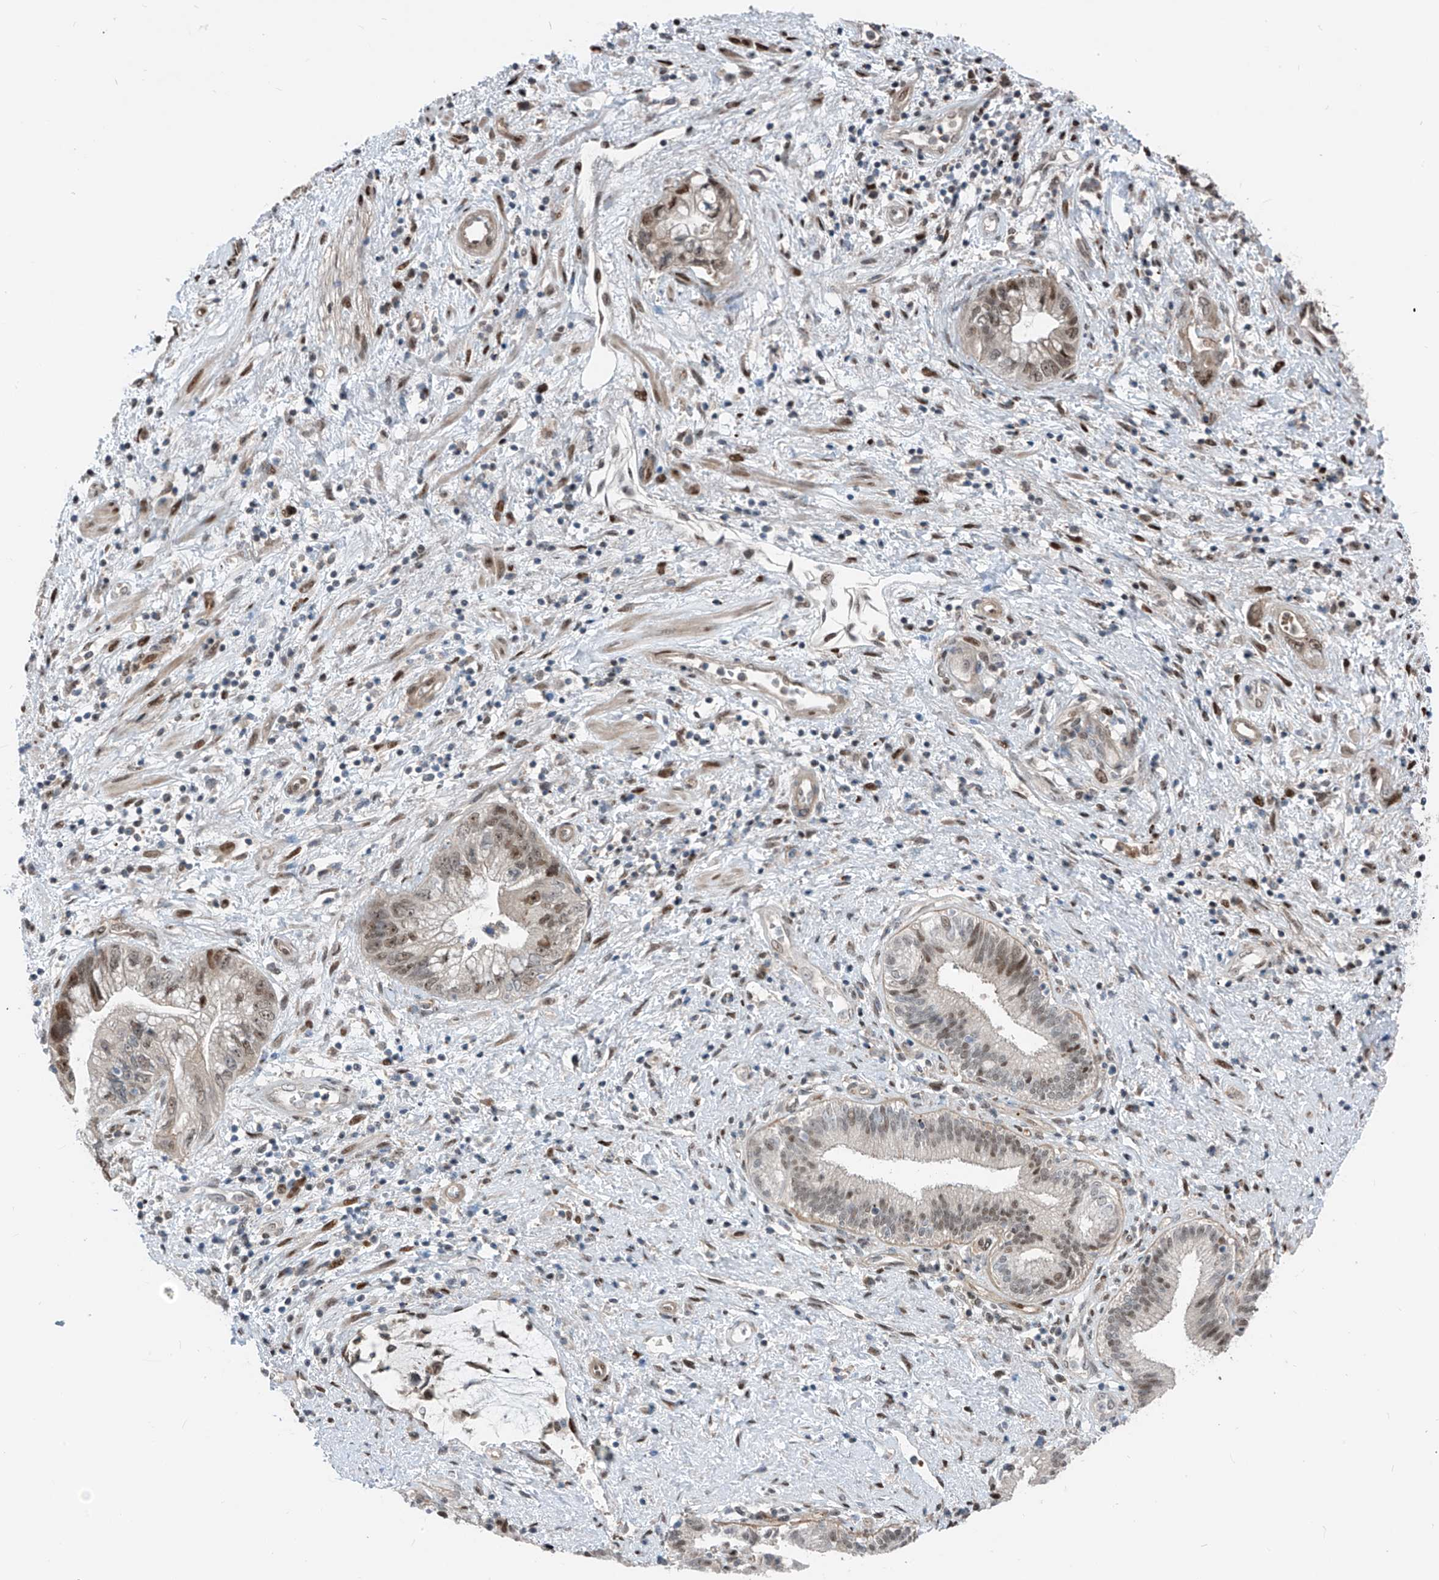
{"staining": {"intensity": "moderate", "quantity": "25%-75%", "location": "nuclear"}, "tissue": "pancreatic cancer", "cell_type": "Tumor cells", "image_type": "cancer", "snomed": [{"axis": "morphology", "description": "Adenocarcinoma, NOS"}, {"axis": "topography", "description": "Pancreas"}], "caption": "Protein analysis of adenocarcinoma (pancreatic) tissue demonstrates moderate nuclear expression in about 25%-75% of tumor cells.", "gene": "RBP7", "patient": {"sex": "female", "age": 73}}